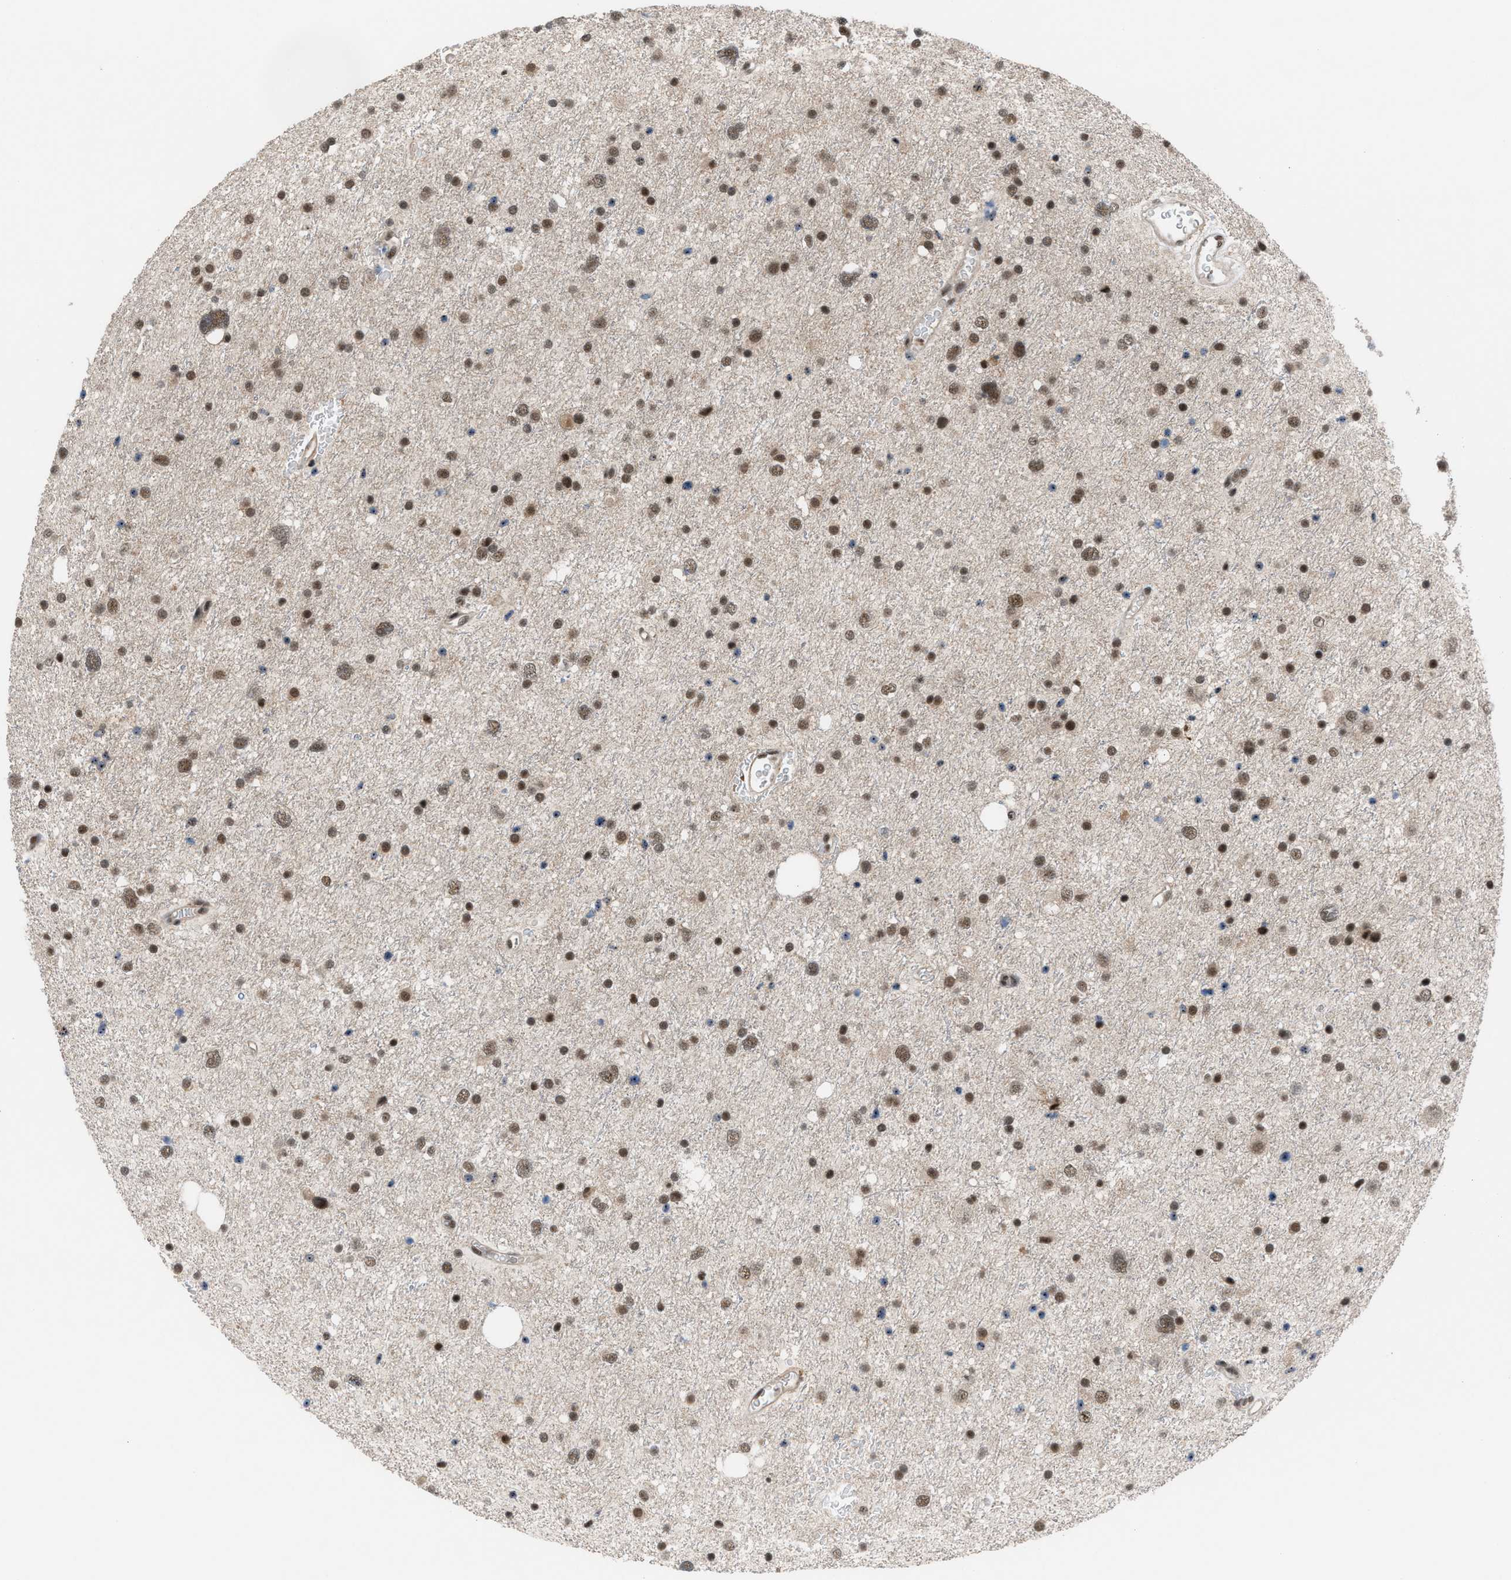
{"staining": {"intensity": "moderate", "quantity": ">75%", "location": "nuclear"}, "tissue": "glioma", "cell_type": "Tumor cells", "image_type": "cancer", "snomed": [{"axis": "morphology", "description": "Glioma, malignant, Low grade"}, {"axis": "topography", "description": "Brain"}], "caption": "Human glioma stained for a protein (brown) shows moderate nuclear positive positivity in about >75% of tumor cells.", "gene": "PRPF4", "patient": {"sex": "female", "age": 37}}